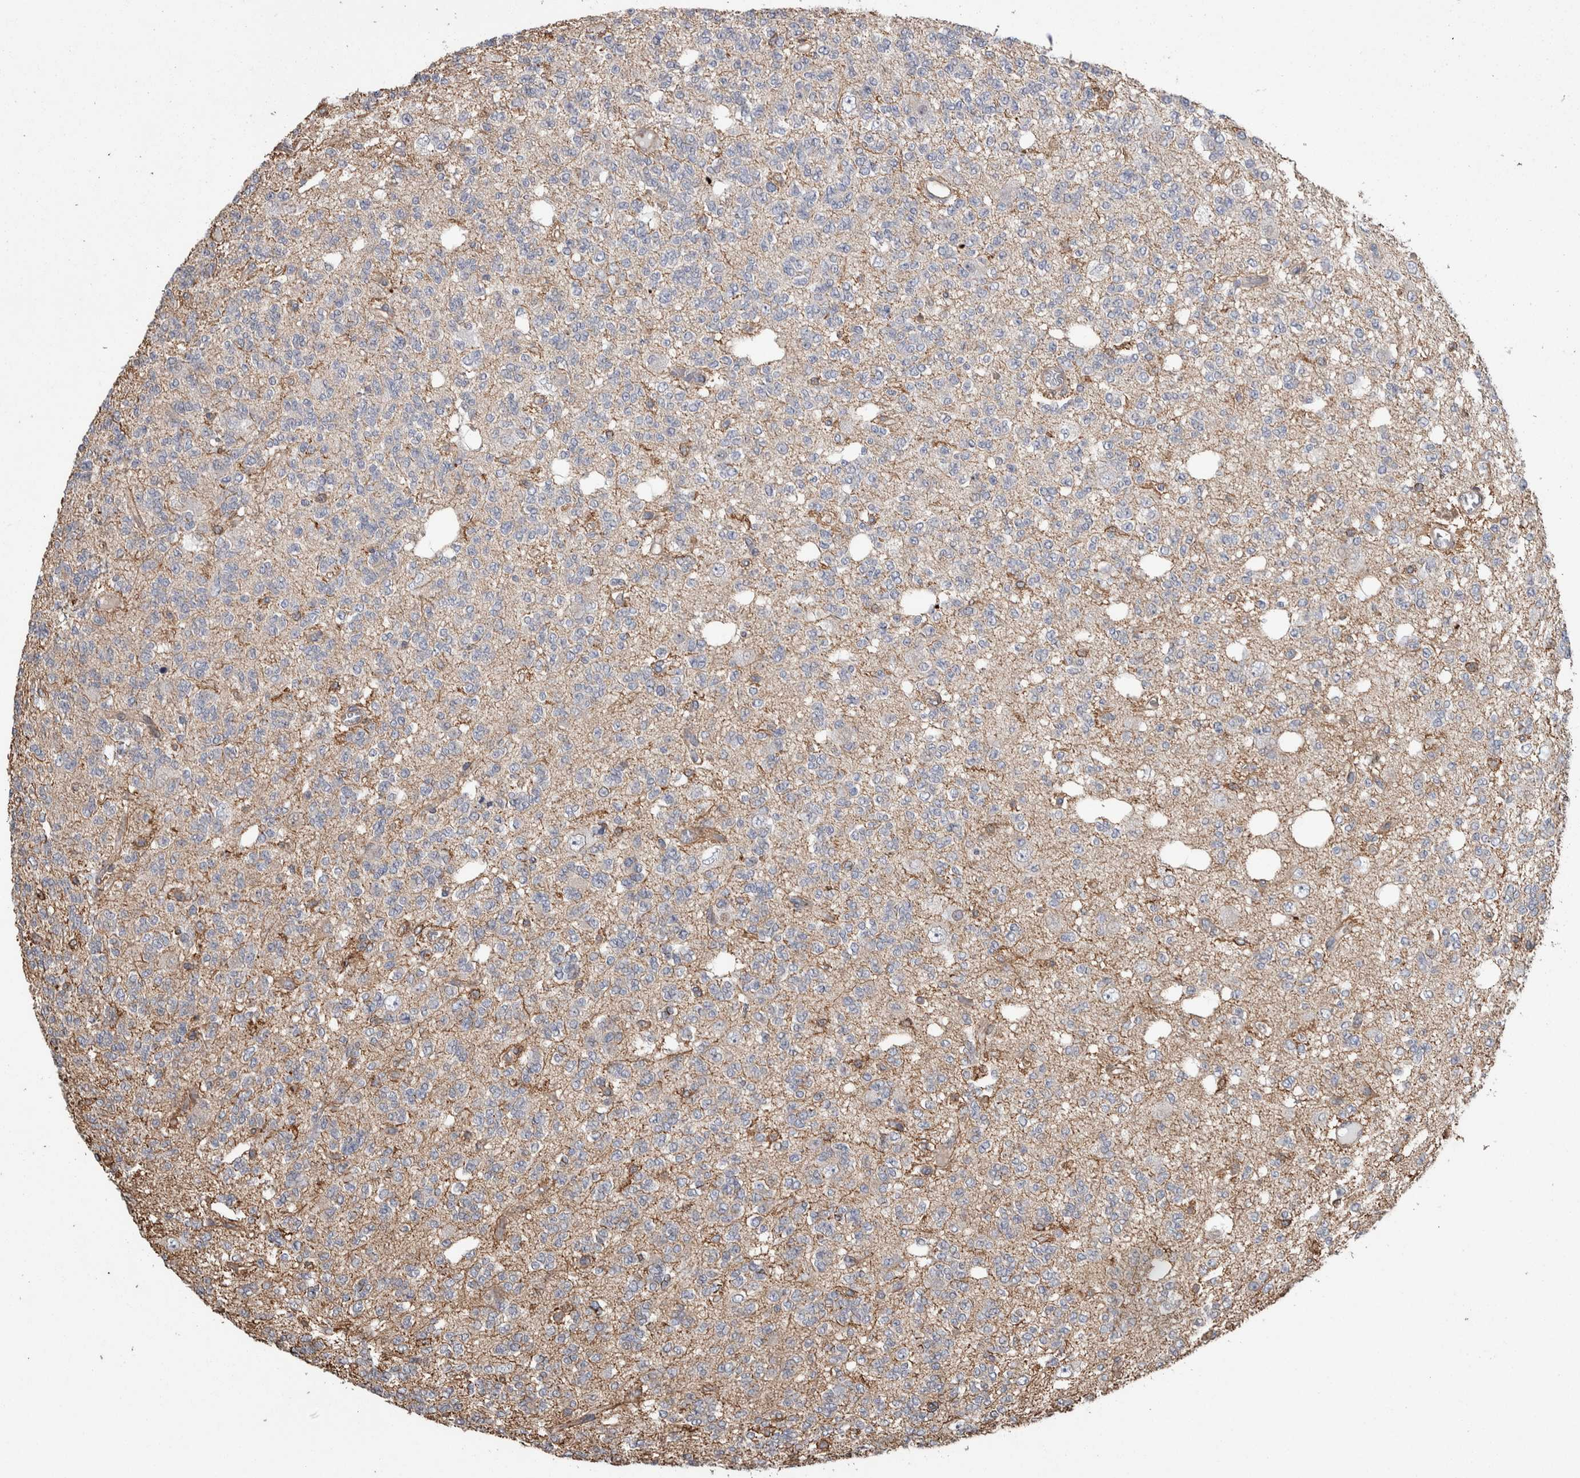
{"staining": {"intensity": "negative", "quantity": "none", "location": "none"}, "tissue": "glioma", "cell_type": "Tumor cells", "image_type": "cancer", "snomed": [{"axis": "morphology", "description": "Glioma, malignant, Low grade"}, {"axis": "topography", "description": "Brain"}], "caption": "Immunohistochemistry (IHC) image of neoplastic tissue: human glioma stained with DAB (3,3'-diaminobenzidine) displays no significant protein positivity in tumor cells. Brightfield microscopy of immunohistochemistry (IHC) stained with DAB (brown) and hematoxylin (blue), captured at high magnification.", "gene": "ENPP2", "patient": {"sex": "male", "age": 38}}